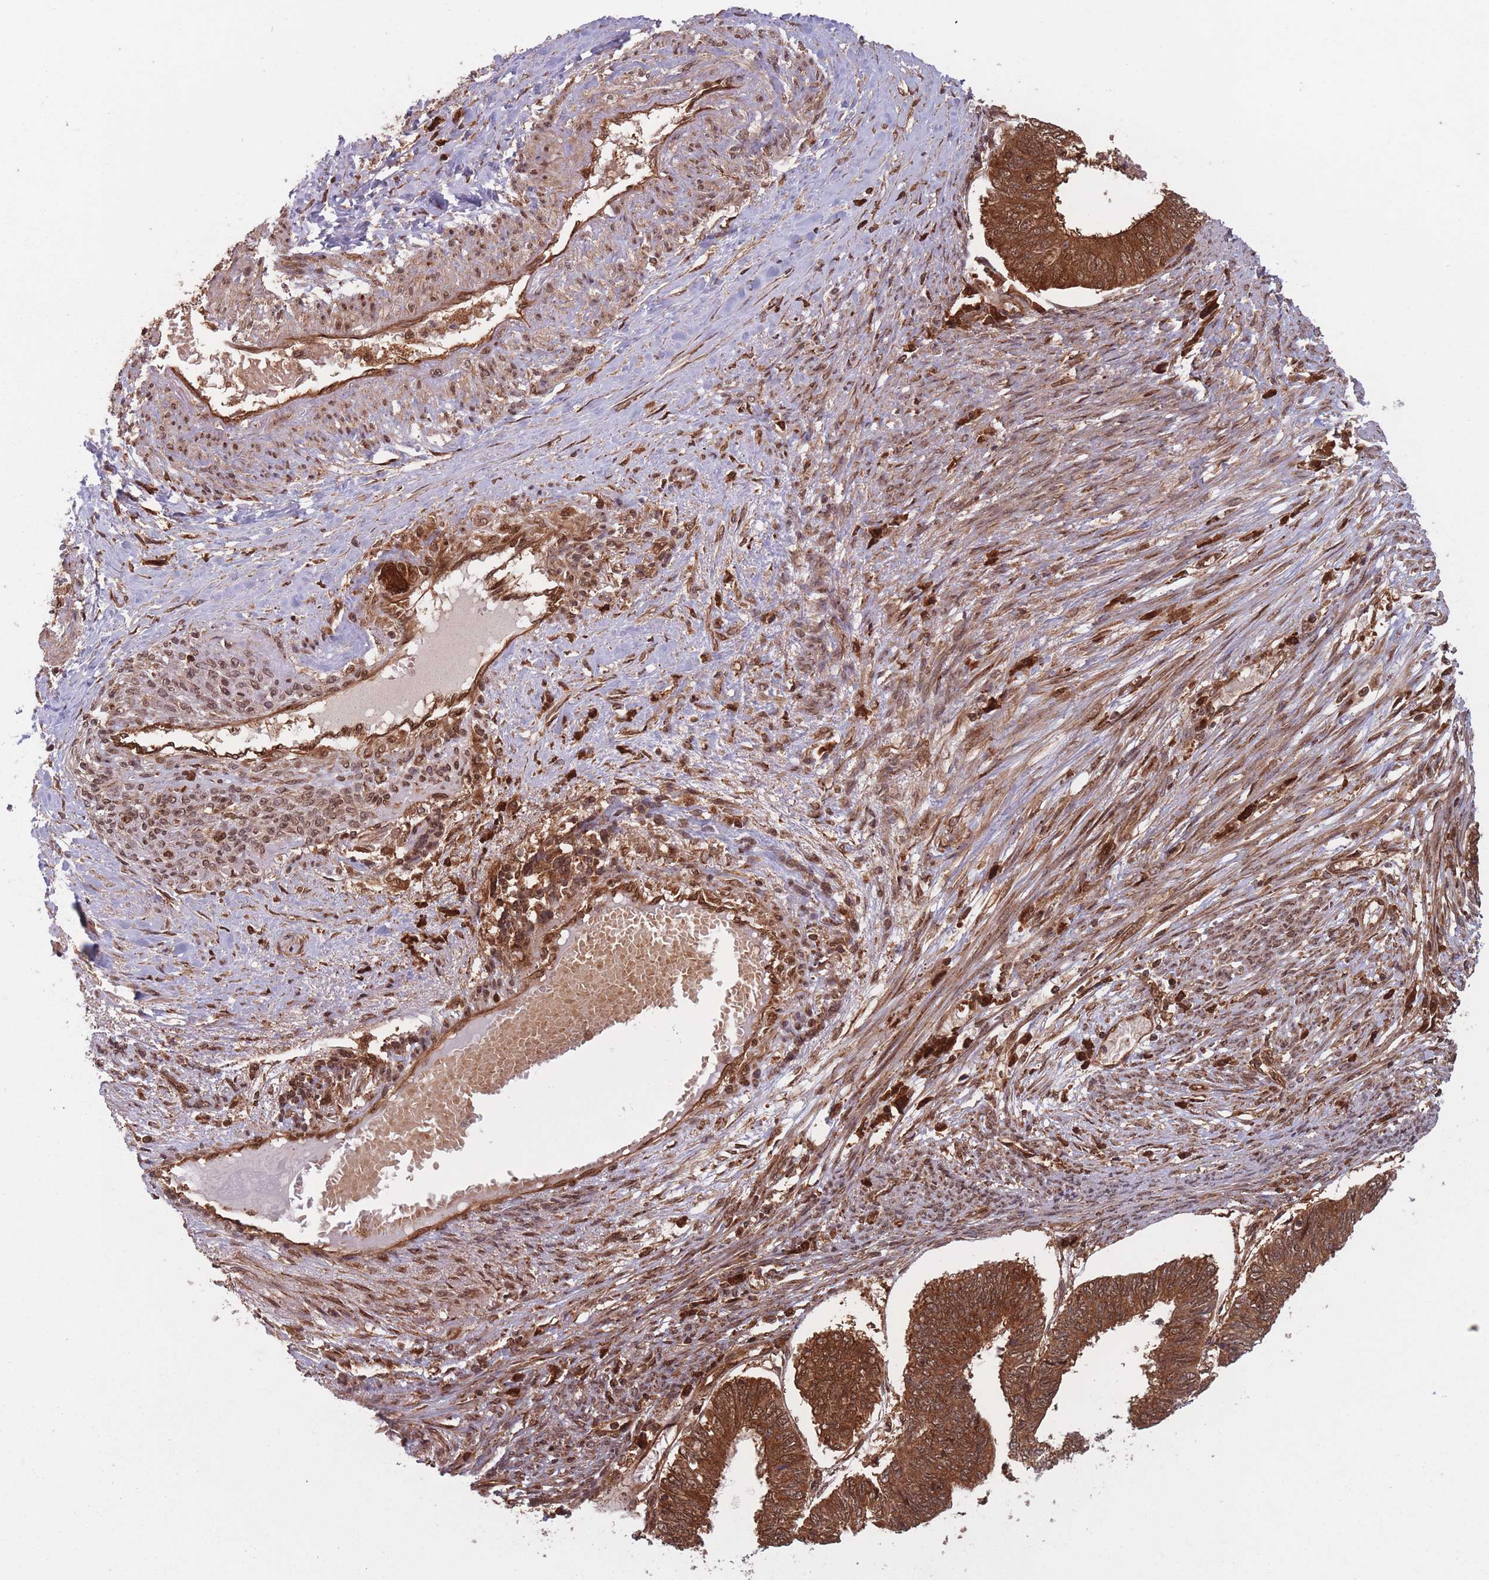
{"staining": {"intensity": "strong", "quantity": ">75%", "location": "cytoplasmic/membranous,nuclear"}, "tissue": "endometrial cancer", "cell_type": "Tumor cells", "image_type": "cancer", "snomed": [{"axis": "morphology", "description": "Adenocarcinoma, NOS"}, {"axis": "topography", "description": "Endometrium"}], "caption": "Immunohistochemistry (DAB) staining of endometrial adenocarcinoma demonstrates strong cytoplasmic/membranous and nuclear protein positivity in about >75% of tumor cells. The staining was performed using DAB, with brown indicating positive protein expression. Nuclei are stained blue with hematoxylin.", "gene": "PODXL2", "patient": {"sex": "female", "age": 68}}